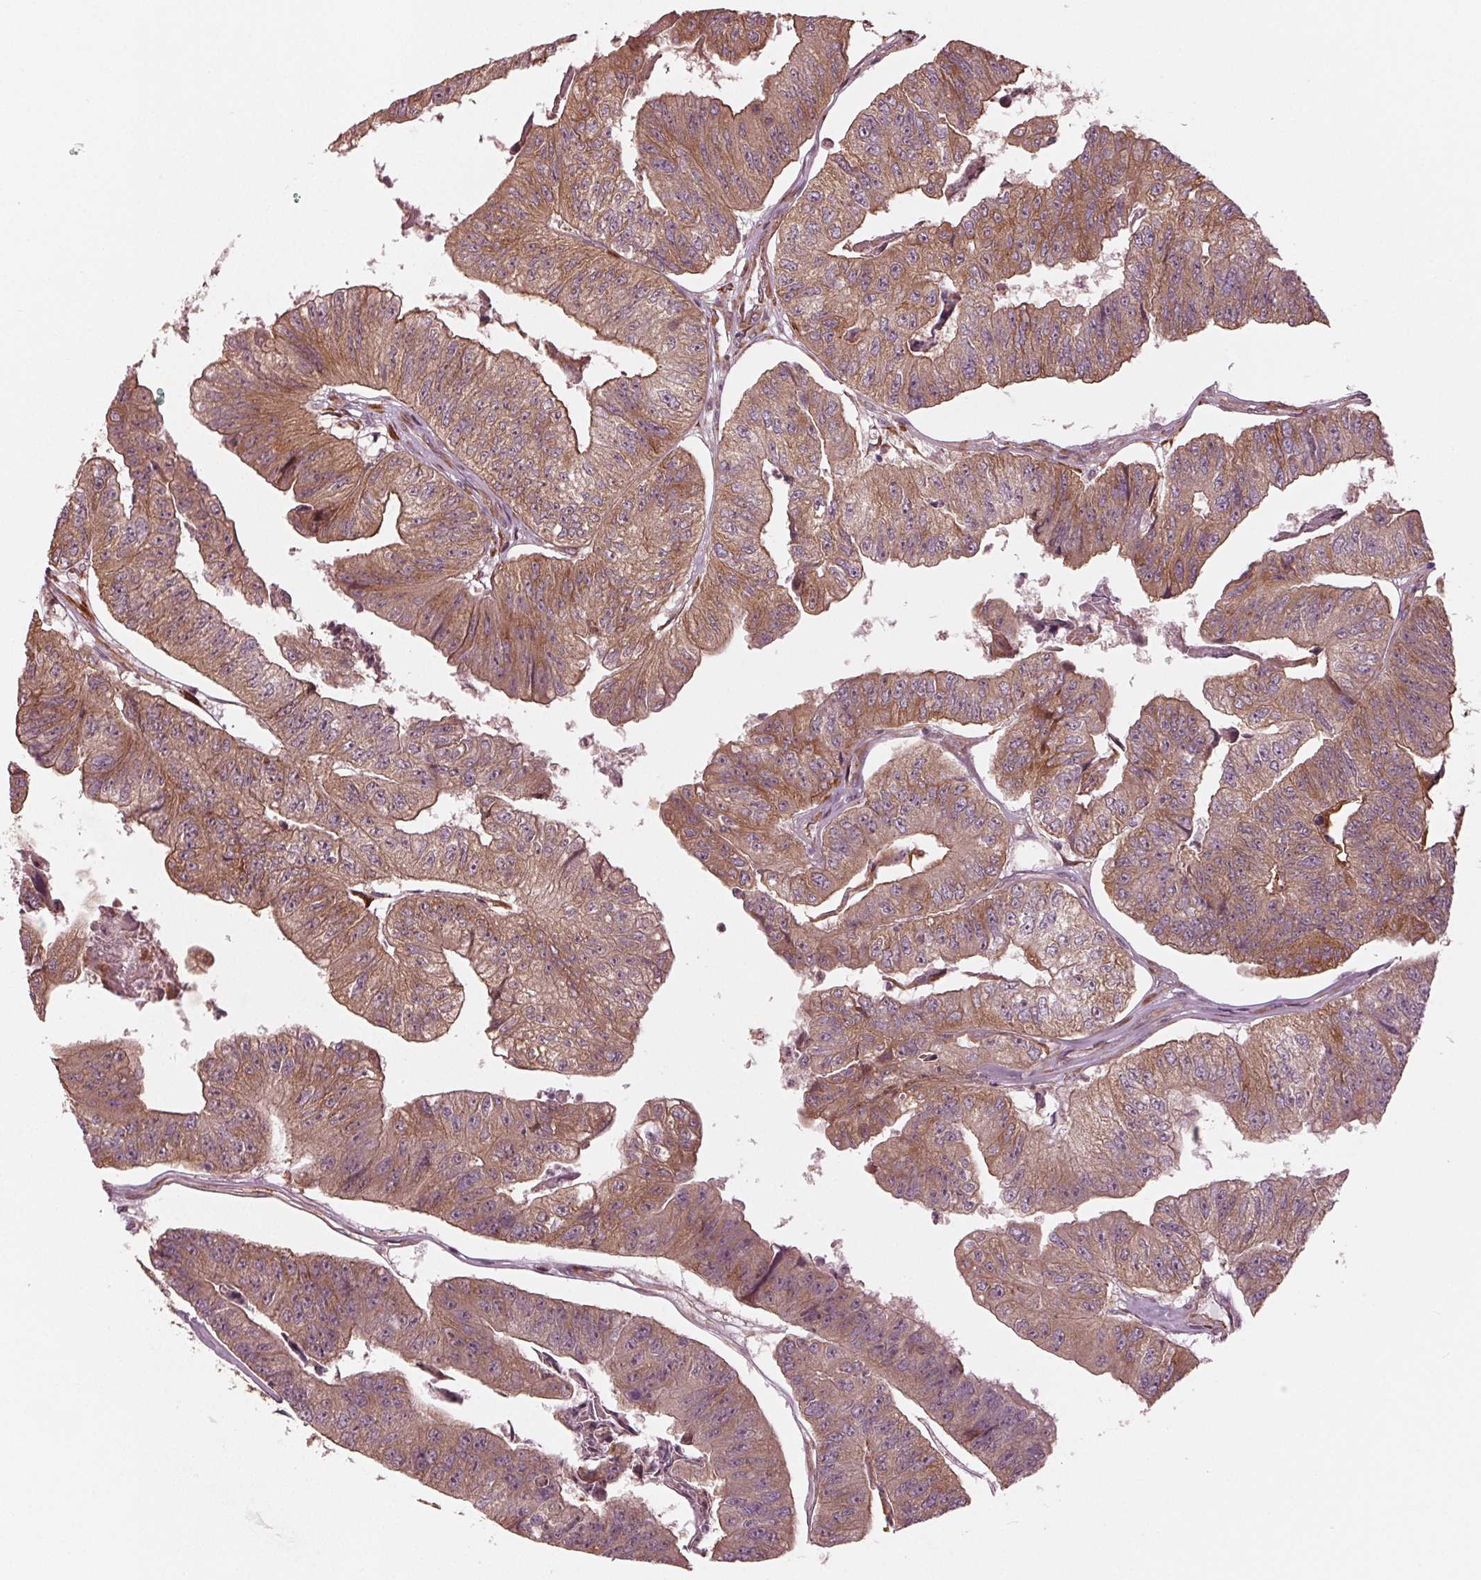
{"staining": {"intensity": "moderate", "quantity": ">75%", "location": "cytoplasmic/membranous"}, "tissue": "colorectal cancer", "cell_type": "Tumor cells", "image_type": "cancer", "snomed": [{"axis": "morphology", "description": "Adenocarcinoma, NOS"}, {"axis": "topography", "description": "Colon"}], "caption": "High-power microscopy captured an immunohistochemistry (IHC) micrograph of colorectal adenocarcinoma, revealing moderate cytoplasmic/membranous positivity in about >75% of tumor cells. The protein is shown in brown color, while the nuclei are stained blue.", "gene": "CMIP", "patient": {"sex": "female", "age": 67}}